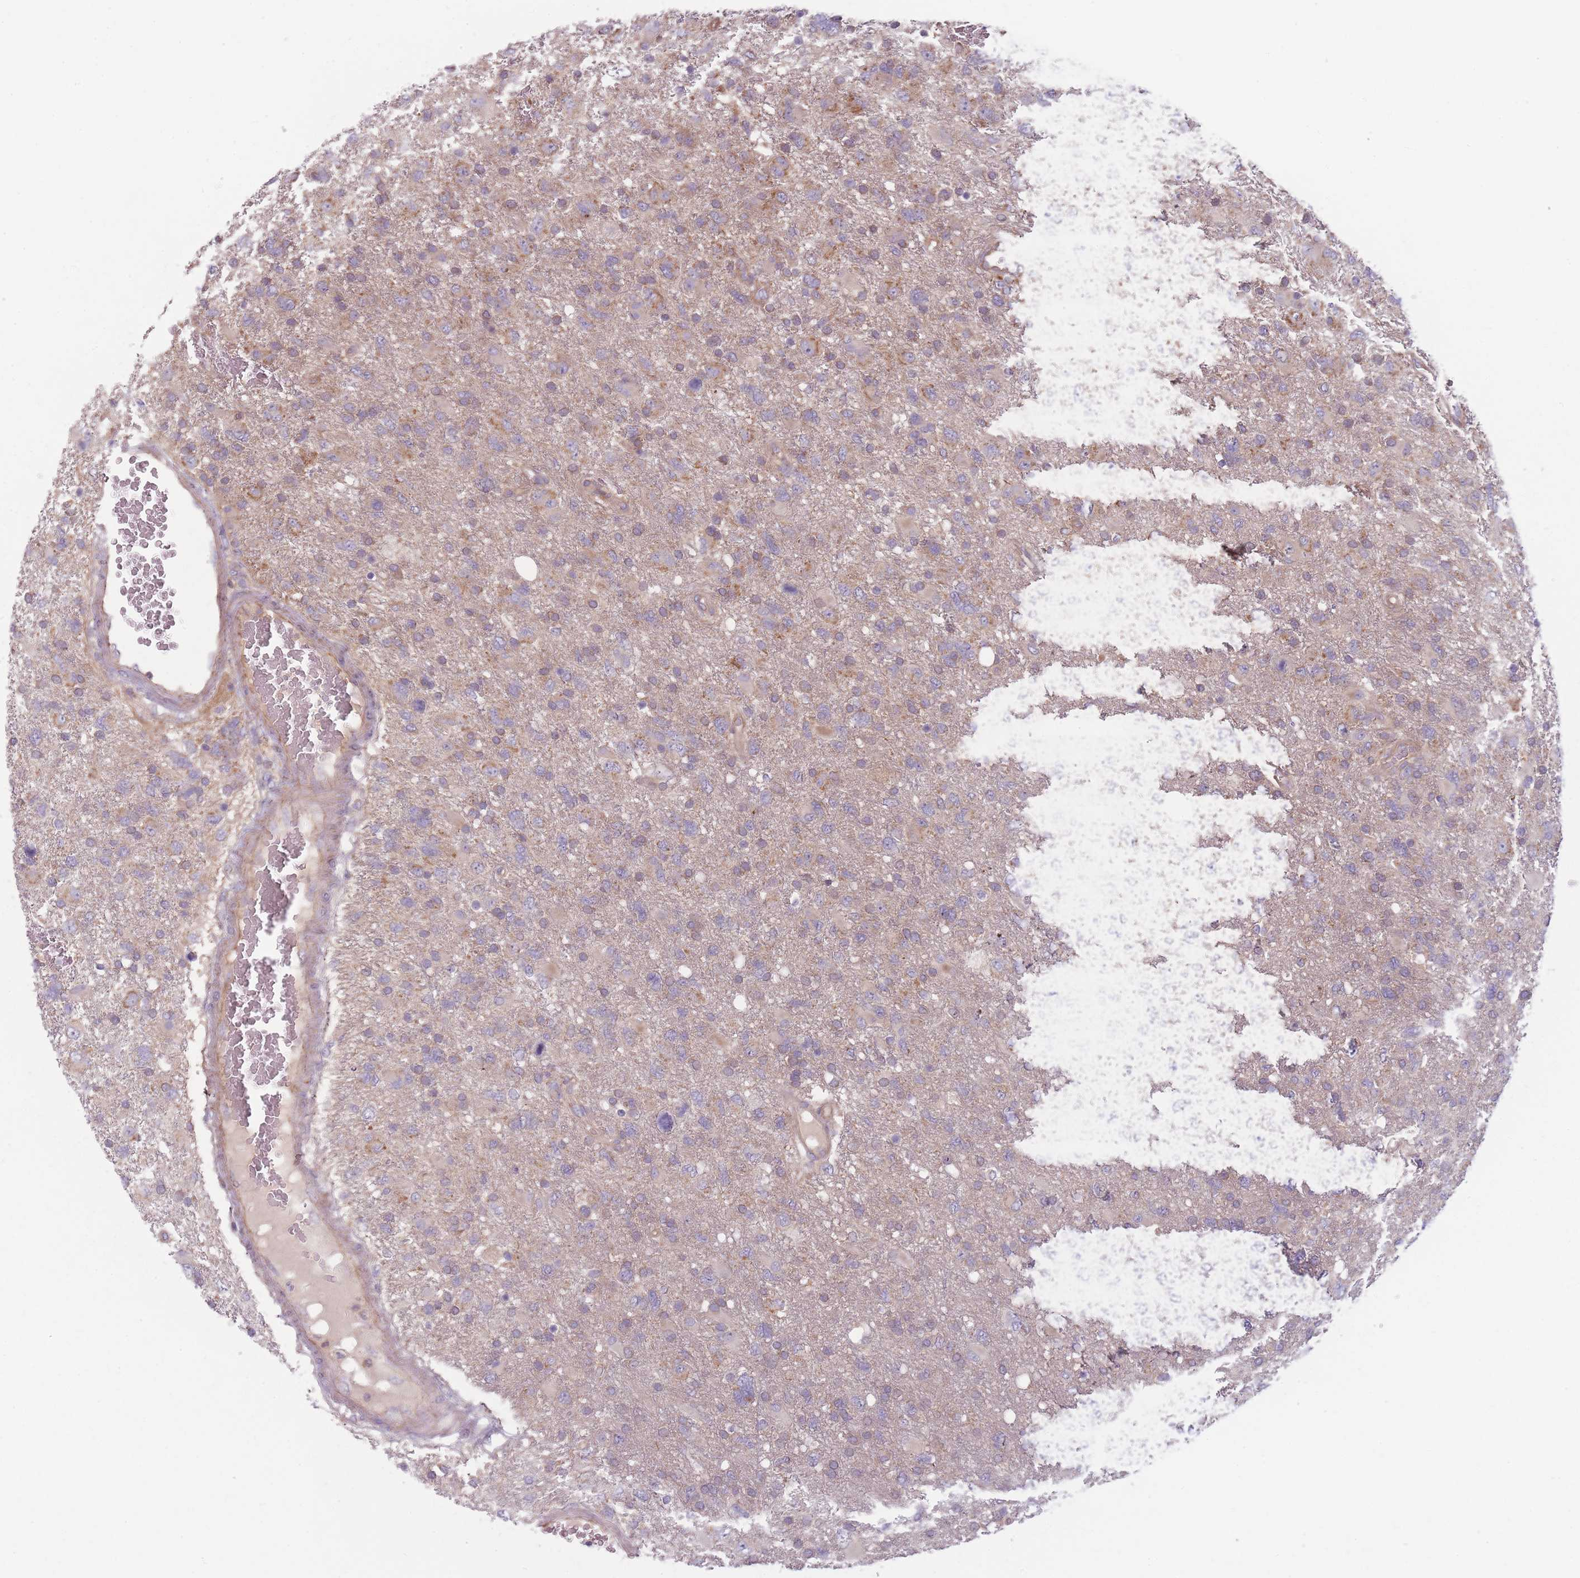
{"staining": {"intensity": "moderate", "quantity": "<25%", "location": "cytoplasmic/membranous"}, "tissue": "glioma", "cell_type": "Tumor cells", "image_type": "cancer", "snomed": [{"axis": "morphology", "description": "Glioma, malignant, High grade"}, {"axis": "topography", "description": "Brain"}], "caption": "Glioma stained with a protein marker demonstrates moderate staining in tumor cells.", "gene": "NT5DC2", "patient": {"sex": "male", "age": 61}}